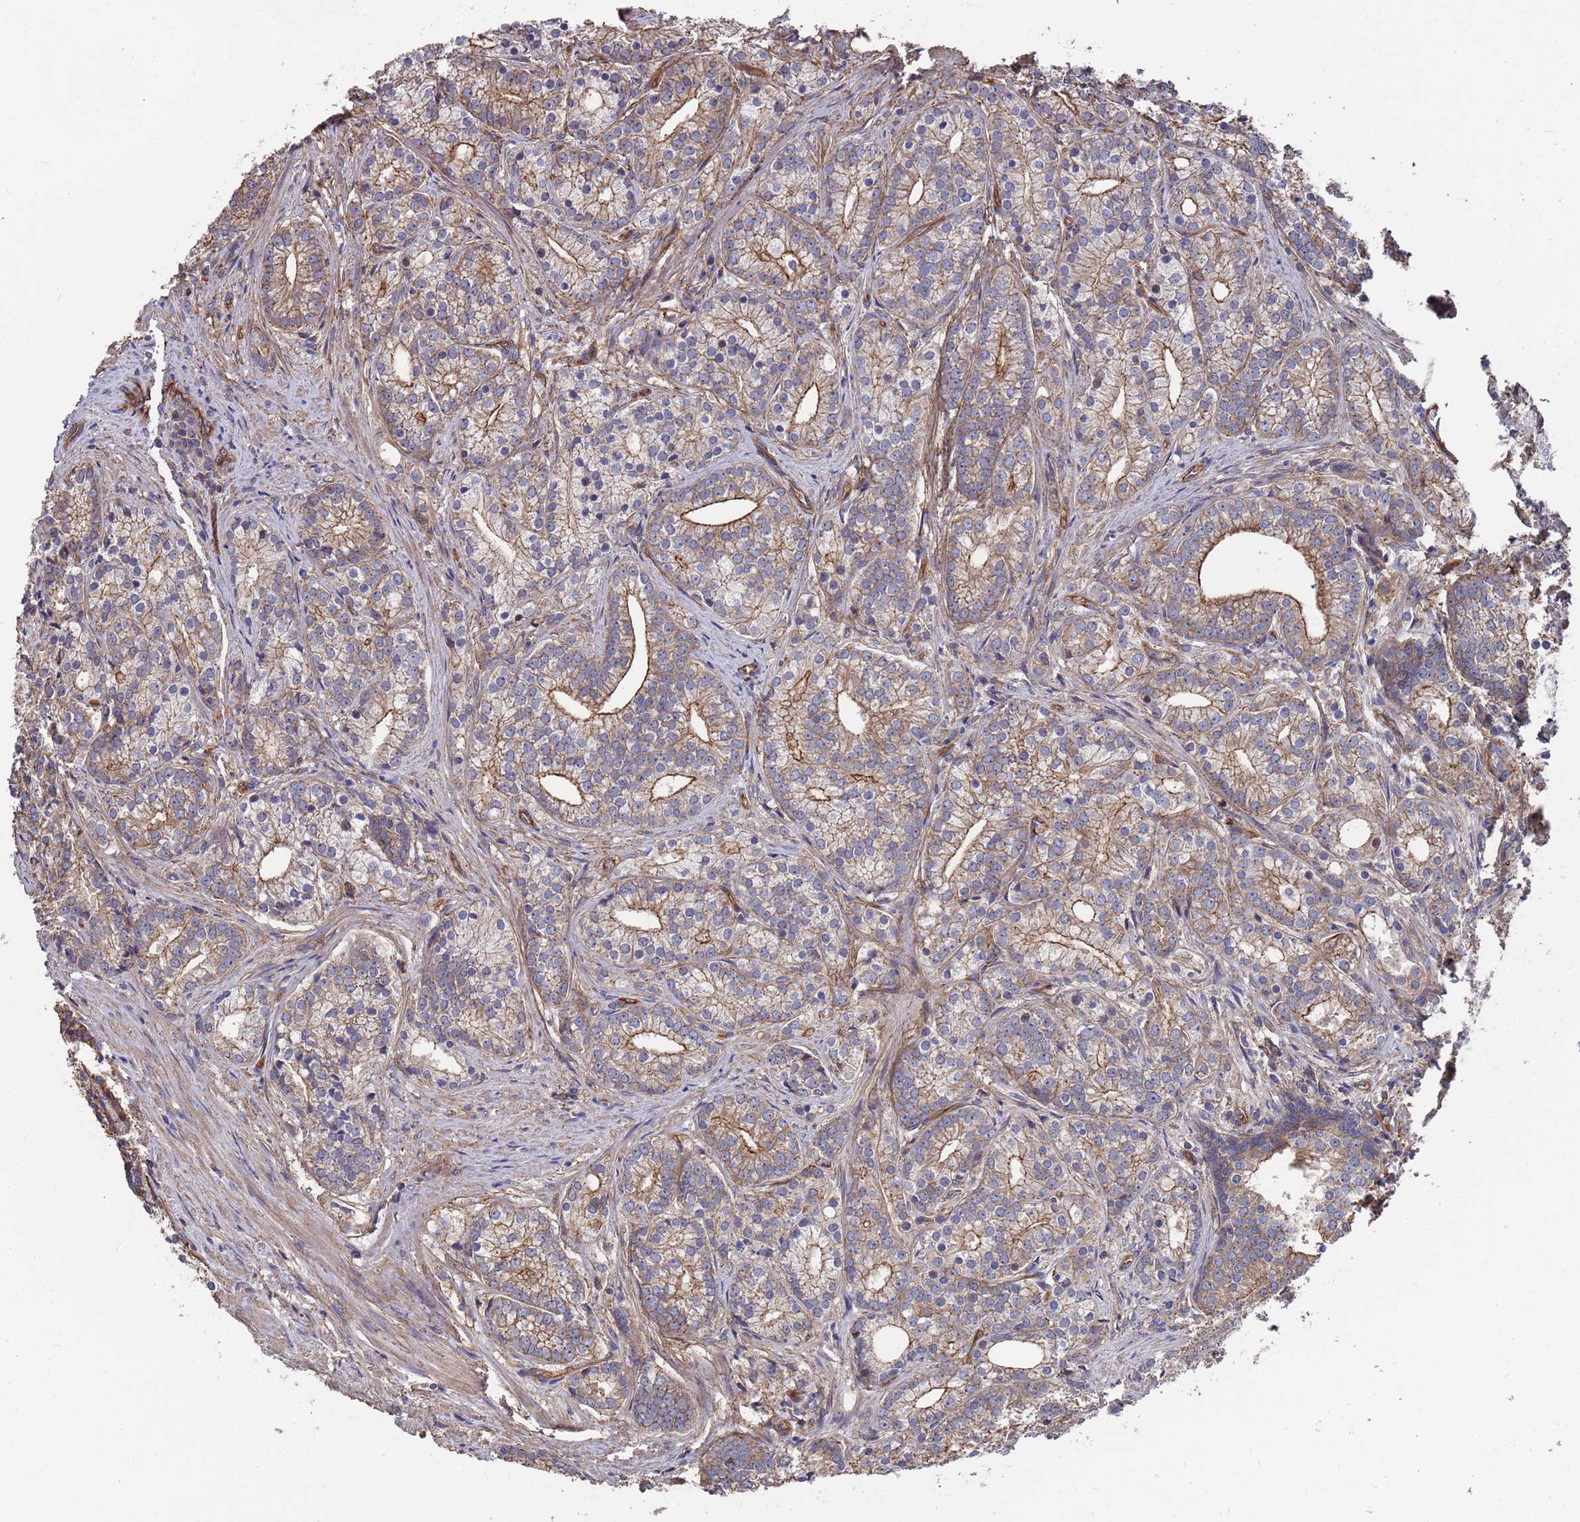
{"staining": {"intensity": "moderate", "quantity": "25%-75%", "location": "cytoplasmic/membranous"}, "tissue": "prostate cancer", "cell_type": "Tumor cells", "image_type": "cancer", "snomed": [{"axis": "morphology", "description": "Adenocarcinoma, Low grade"}, {"axis": "topography", "description": "Prostate"}], "caption": "A medium amount of moderate cytoplasmic/membranous staining is identified in about 25%-75% of tumor cells in prostate cancer tissue. The protein of interest is stained brown, and the nuclei are stained in blue (DAB (3,3'-diaminobenzidine) IHC with brightfield microscopy, high magnification).", "gene": "NDUFAF6", "patient": {"sex": "male", "age": 71}}